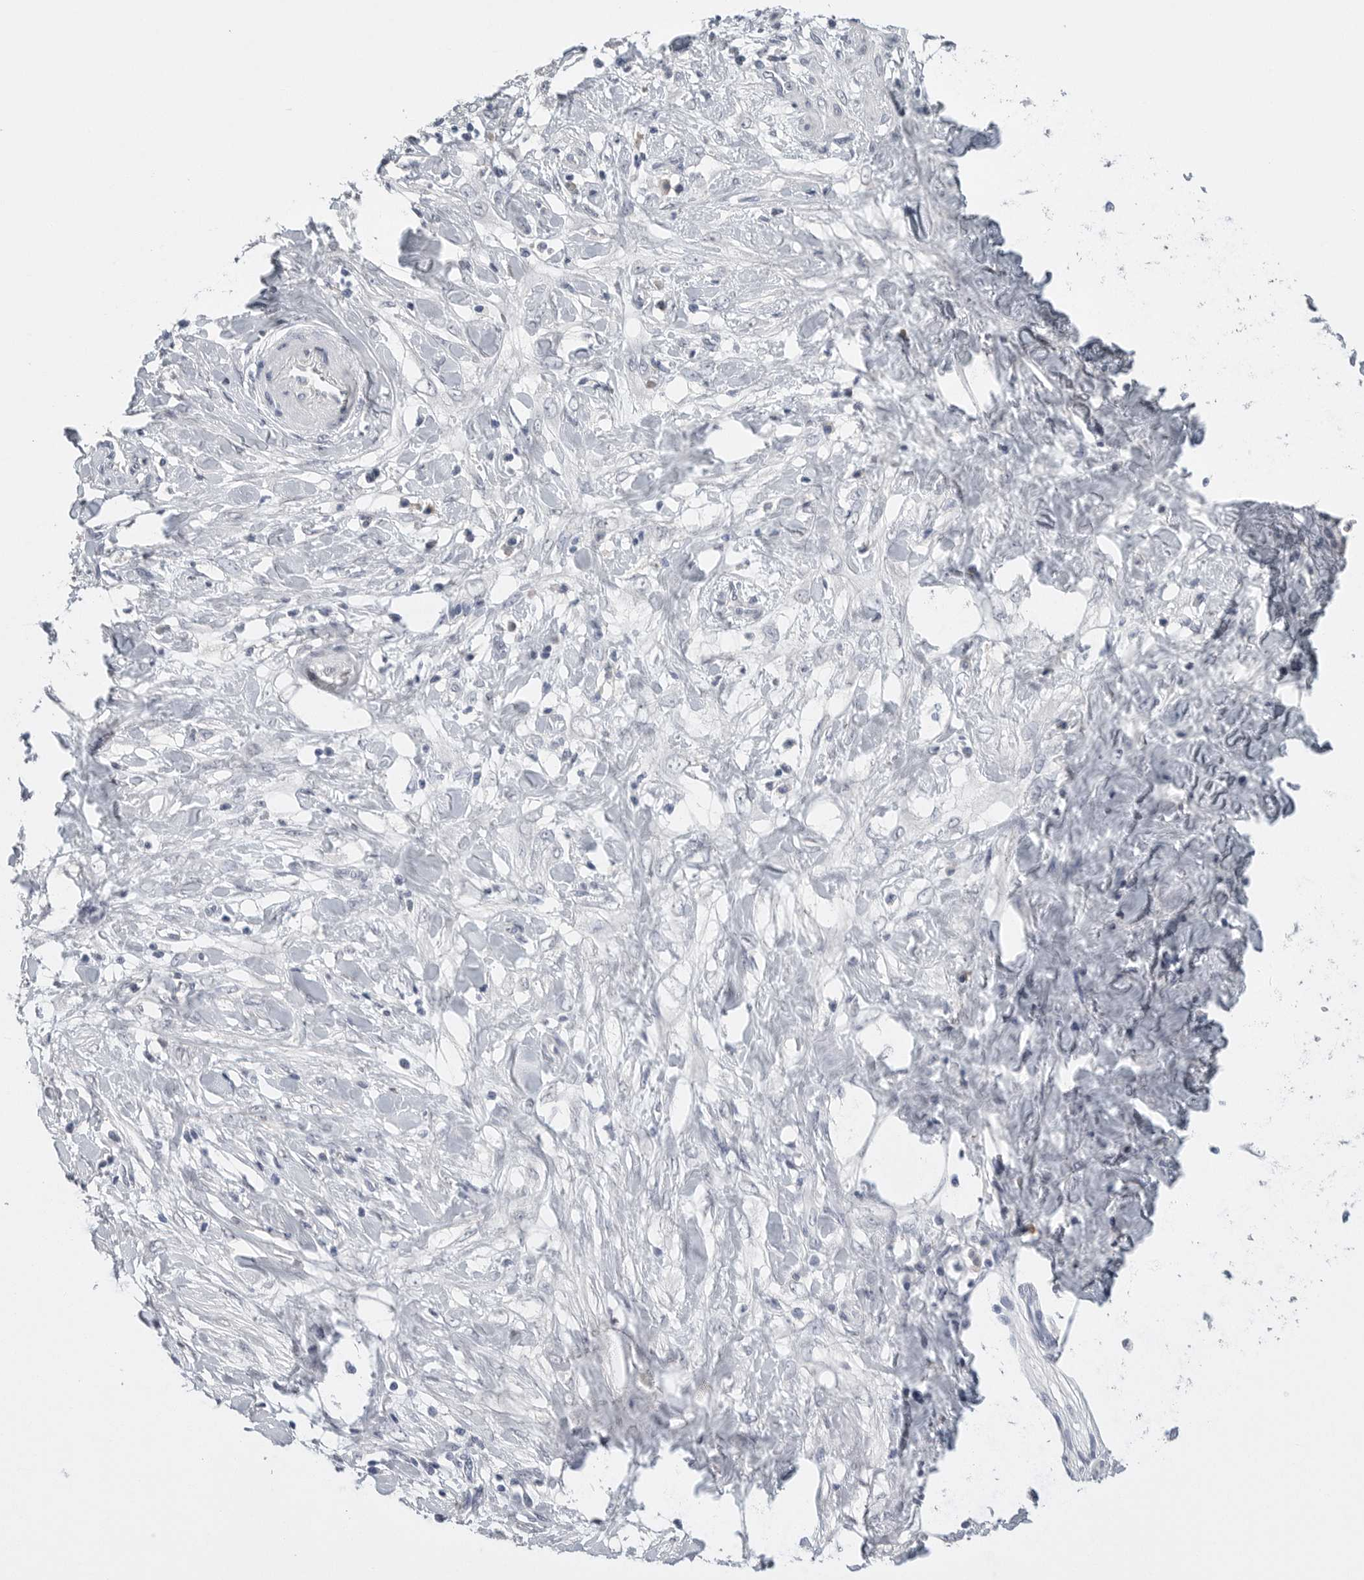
{"staining": {"intensity": "negative", "quantity": "none", "location": "none"}, "tissue": "pancreatic cancer", "cell_type": "Tumor cells", "image_type": "cancer", "snomed": [{"axis": "morphology", "description": "Adenocarcinoma, NOS"}, {"axis": "topography", "description": "Pancreas"}], "caption": "Tumor cells show no significant staining in pancreatic cancer (adenocarcinoma).", "gene": "FABP6", "patient": {"sex": "female", "age": 75}}